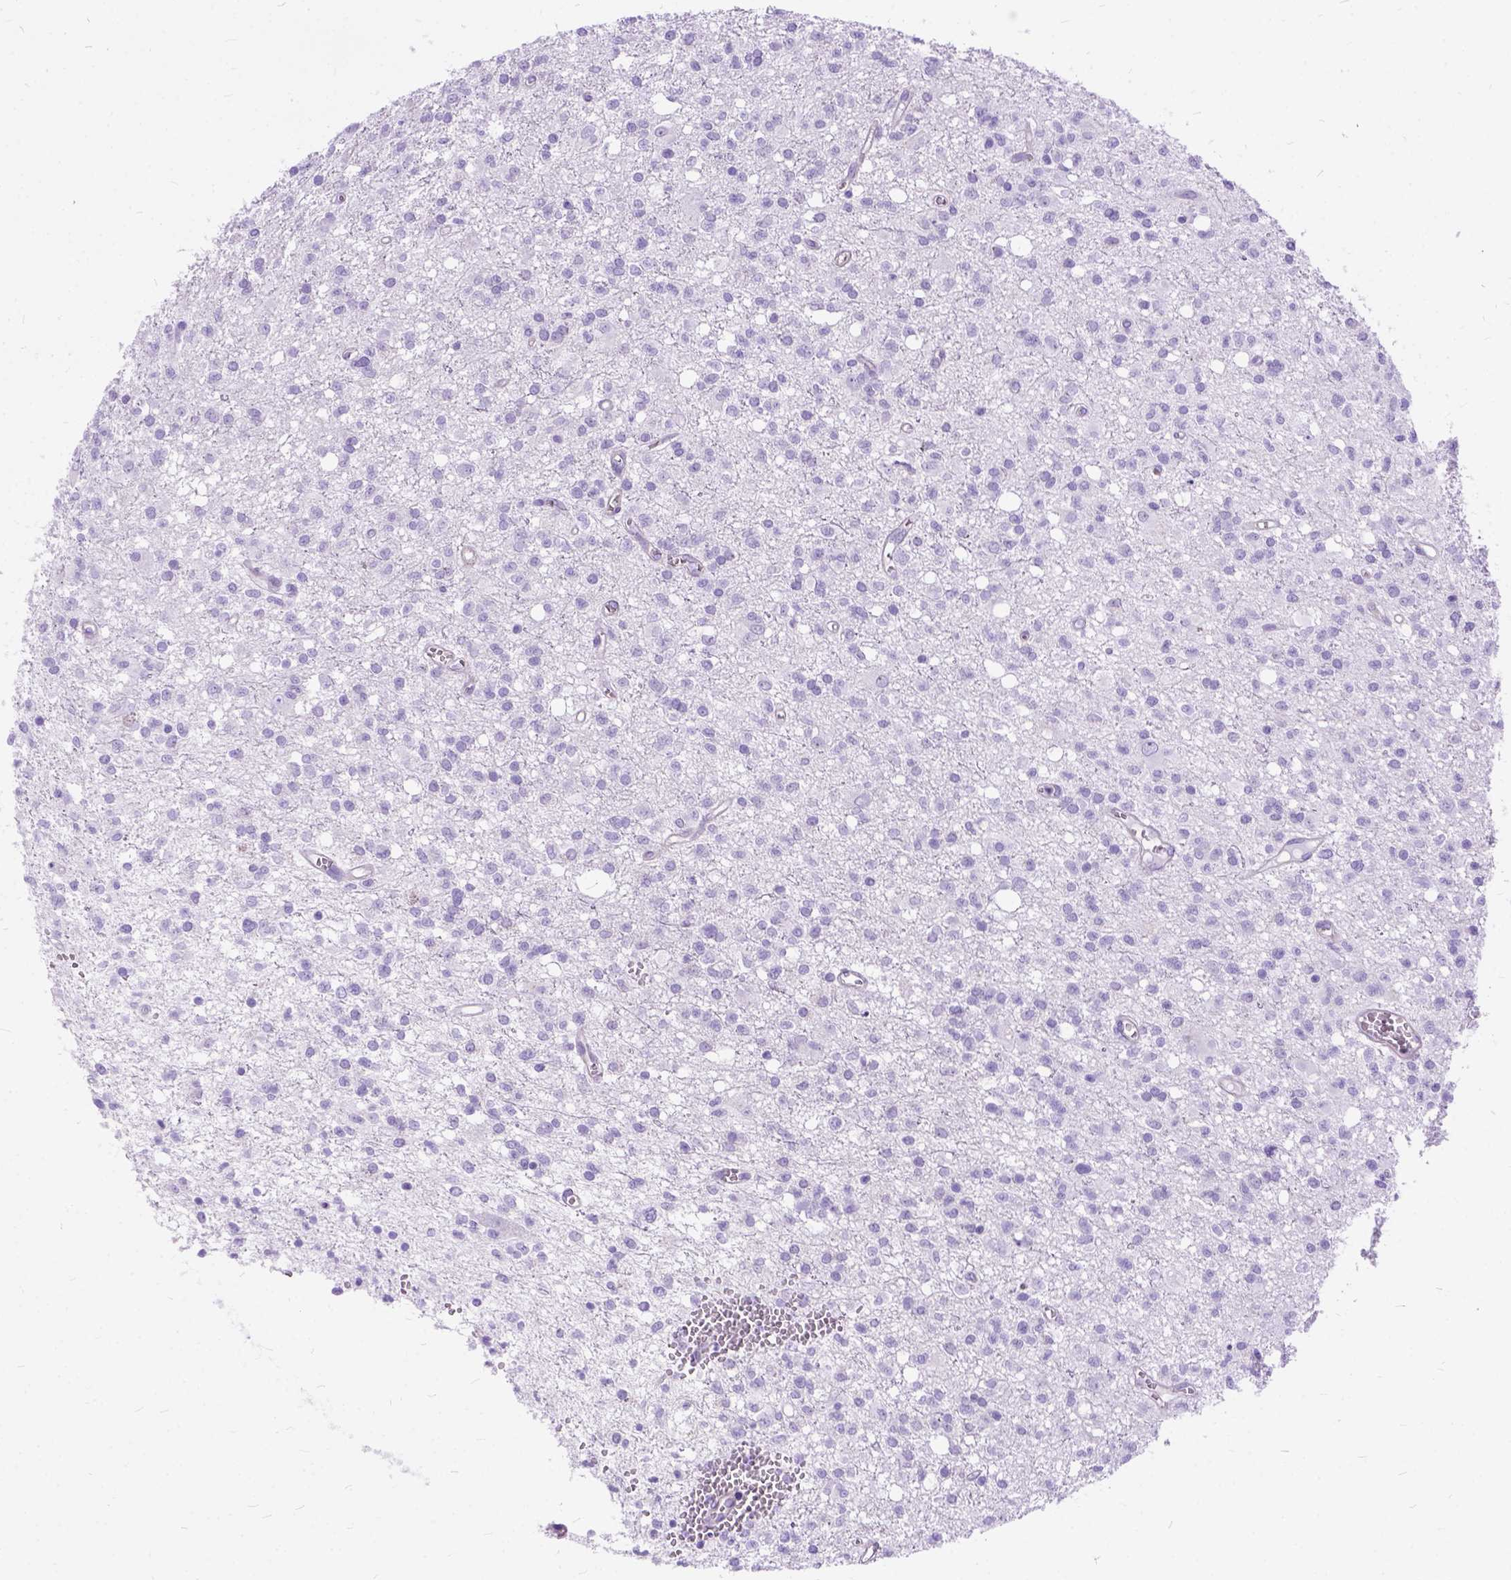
{"staining": {"intensity": "negative", "quantity": "none", "location": "none"}, "tissue": "glioma", "cell_type": "Tumor cells", "image_type": "cancer", "snomed": [{"axis": "morphology", "description": "Glioma, malignant, Low grade"}, {"axis": "topography", "description": "Brain"}], "caption": "This is an IHC histopathology image of human glioma. There is no staining in tumor cells.", "gene": "ARL9", "patient": {"sex": "male", "age": 64}}